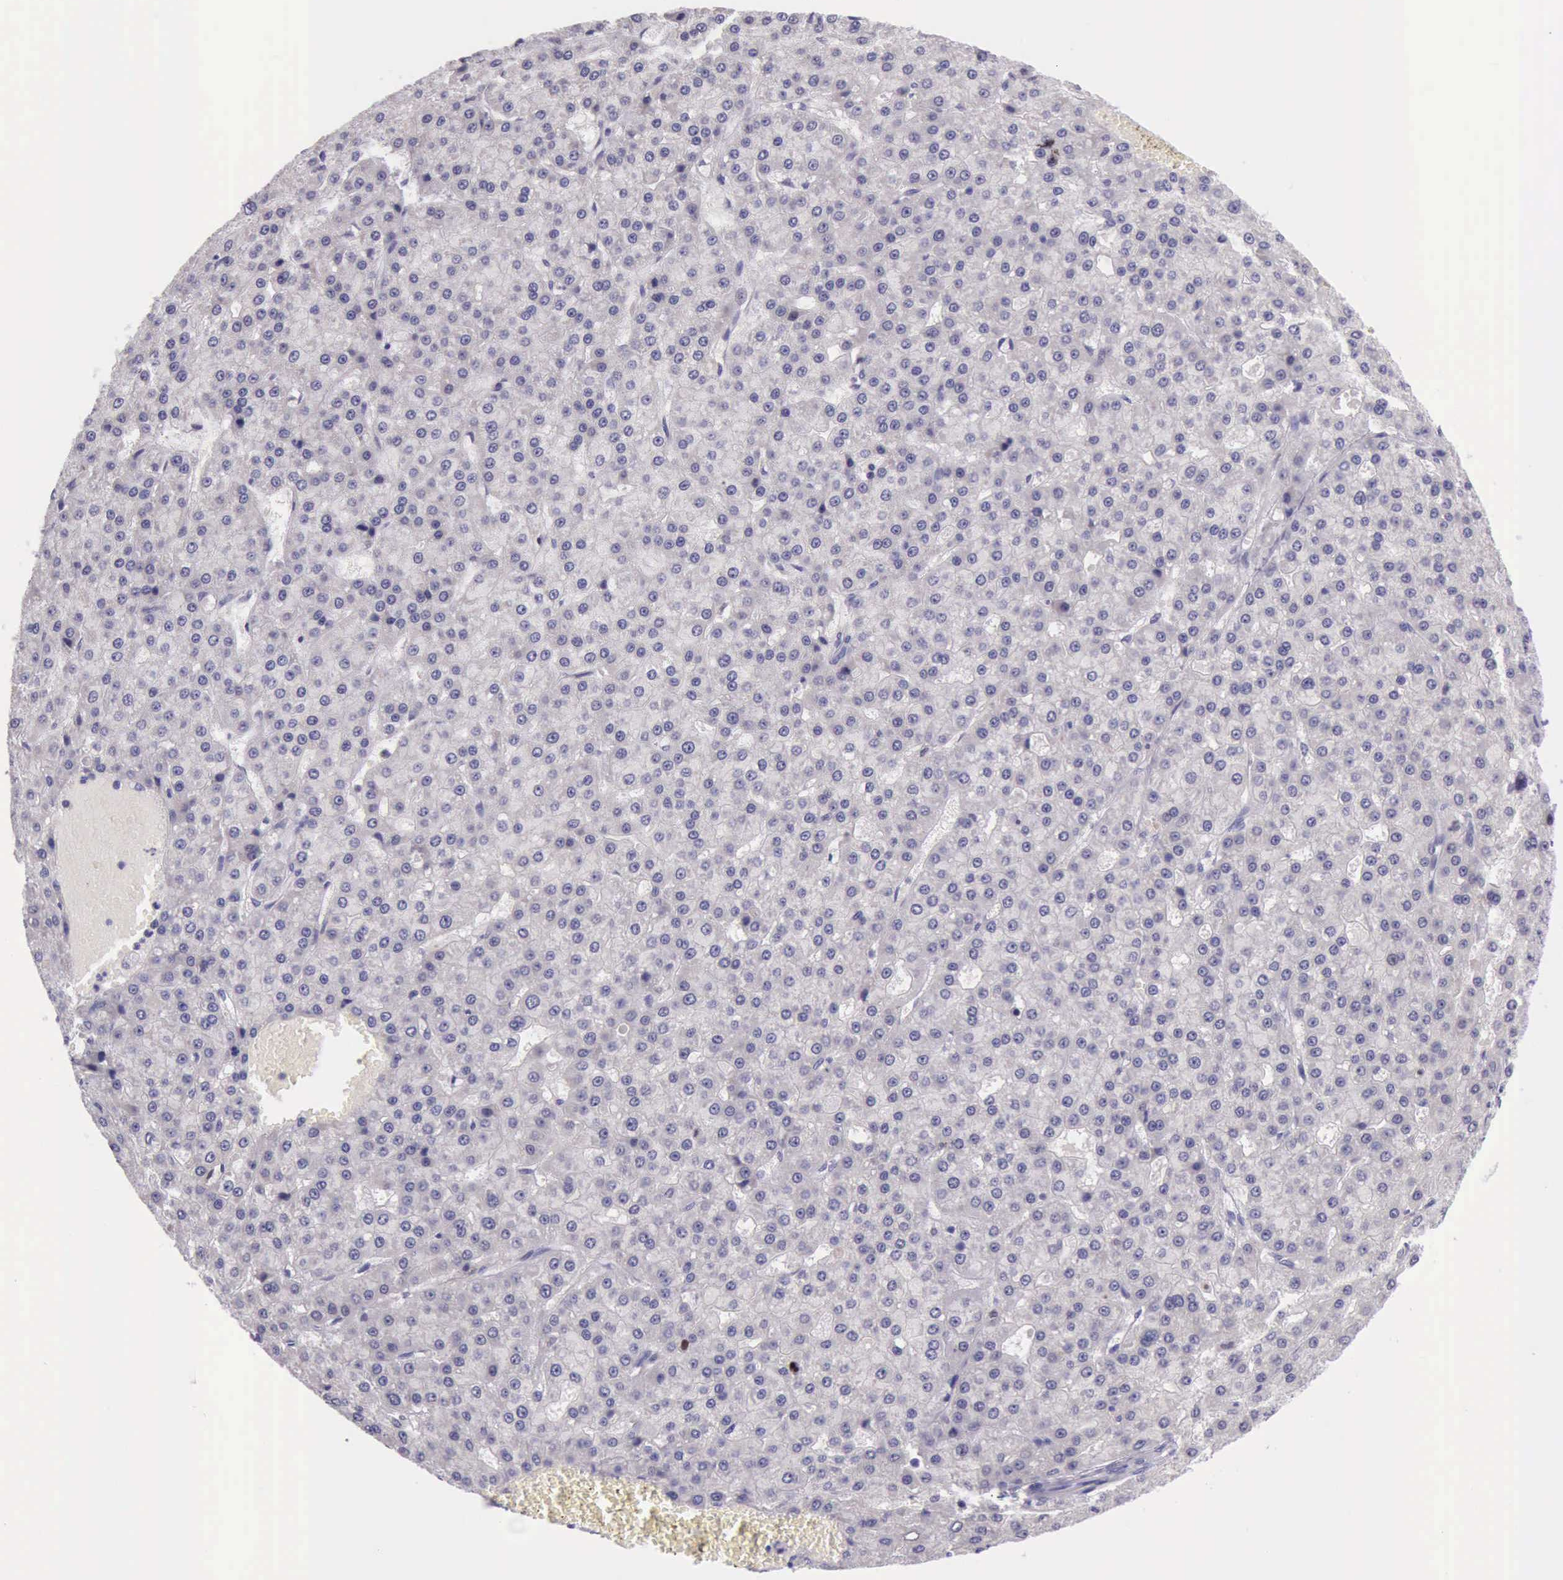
{"staining": {"intensity": "strong", "quantity": "<25%", "location": "nuclear"}, "tissue": "liver cancer", "cell_type": "Tumor cells", "image_type": "cancer", "snomed": [{"axis": "morphology", "description": "Carcinoma, Hepatocellular, NOS"}, {"axis": "topography", "description": "Liver"}], "caption": "Immunohistochemistry histopathology image of liver hepatocellular carcinoma stained for a protein (brown), which displays medium levels of strong nuclear expression in about <25% of tumor cells.", "gene": "PARP1", "patient": {"sex": "male", "age": 47}}